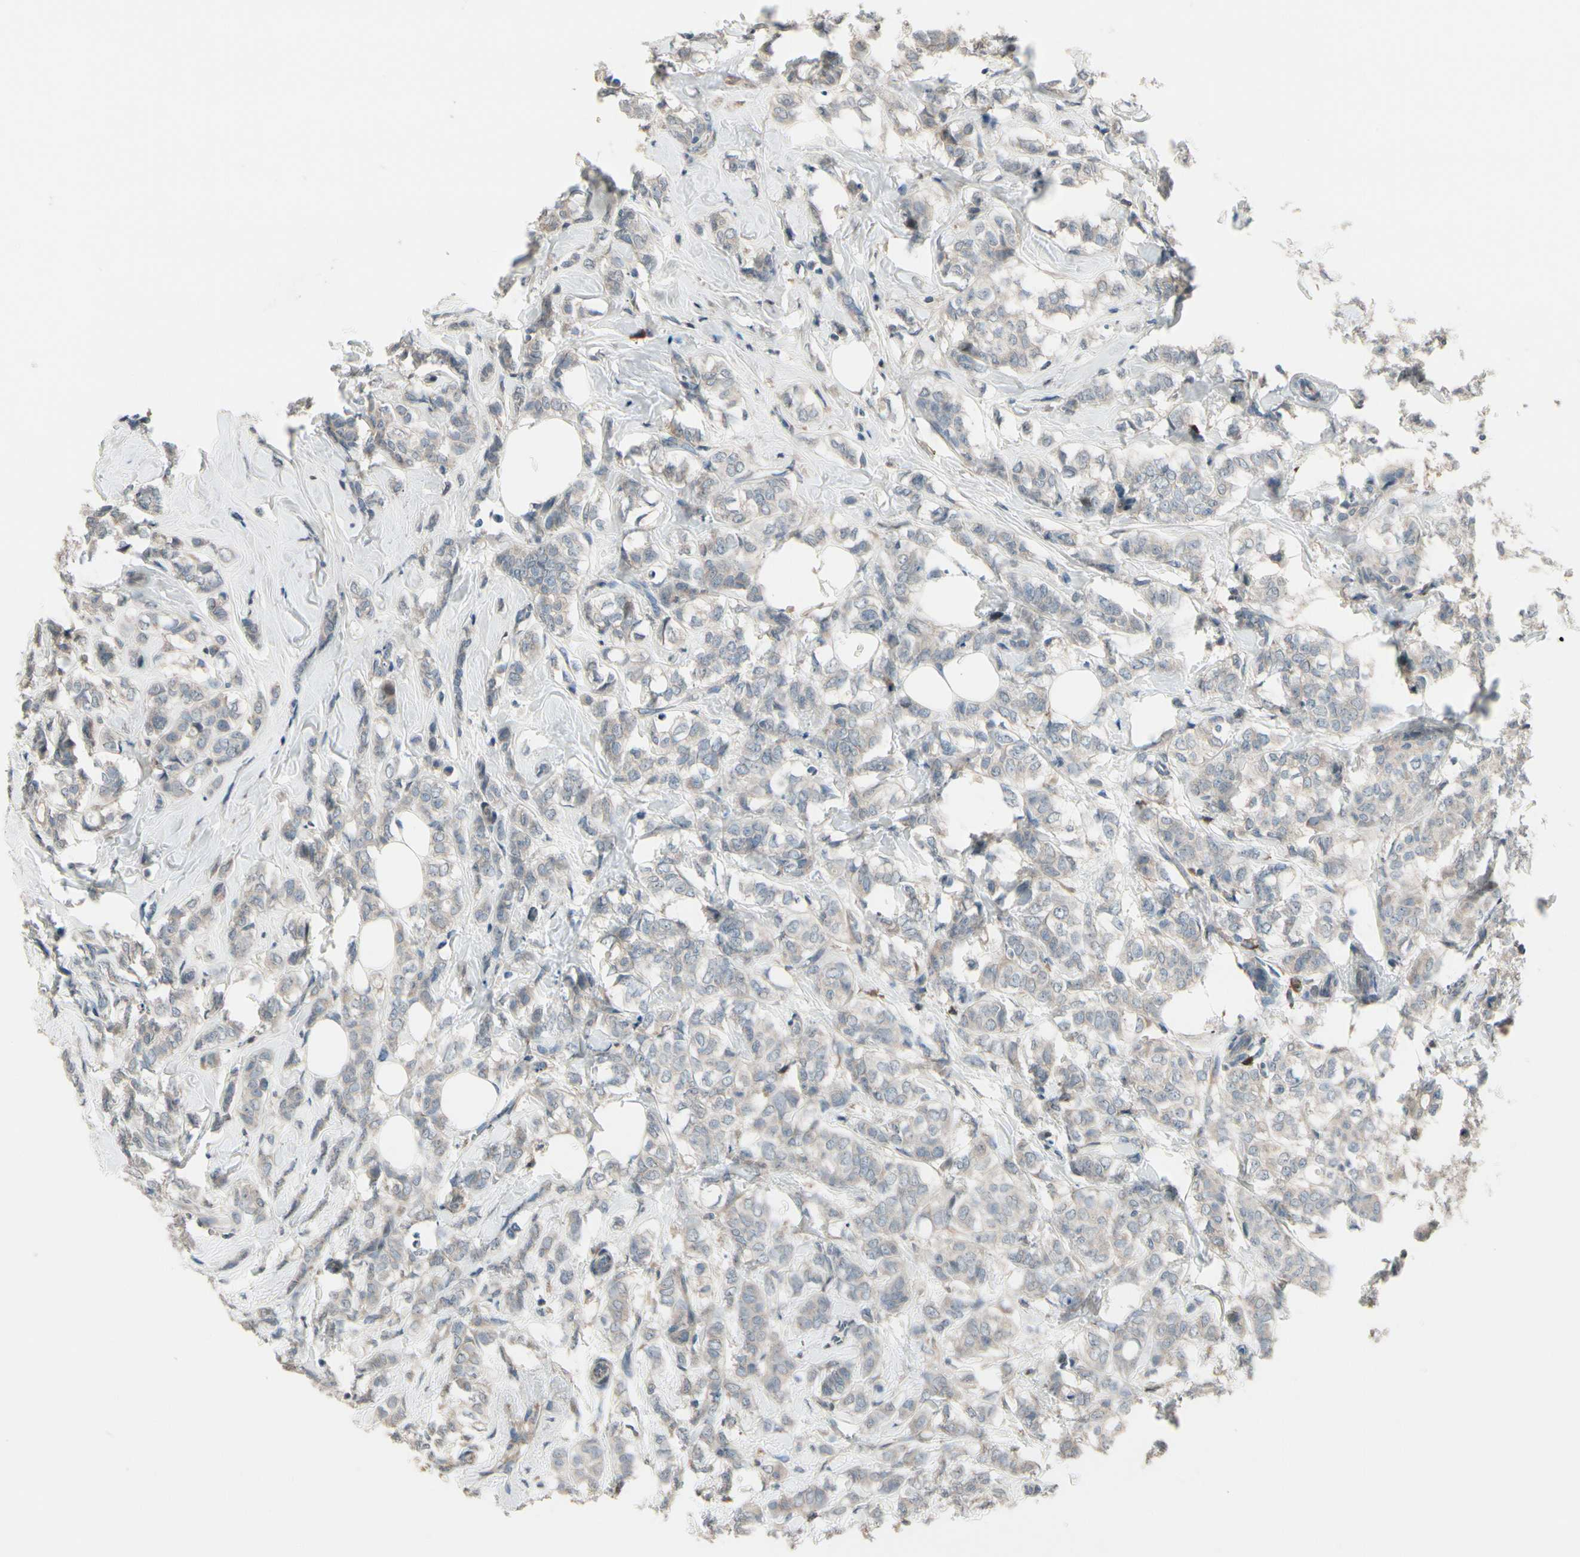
{"staining": {"intensity": "weak", "quantity": "<25%", "location": "cytoplasmic/membranous"}, "tissue": "breast cancer", "cell_type": "Tumor cells", "image_type": "cancer", "snomed": [{"axis": "morphology", "description": "Lobular carcinoma"}, {"axis": "topography", "description": "Breast"}], "caption": "This is an immunohistochemistry (IHC) micrograph of human breast cancer (lobular carcinoma). There is no expression in tumor cells.", "gene": "SNX29", "patient": {"sex": "female", "age": 60}}